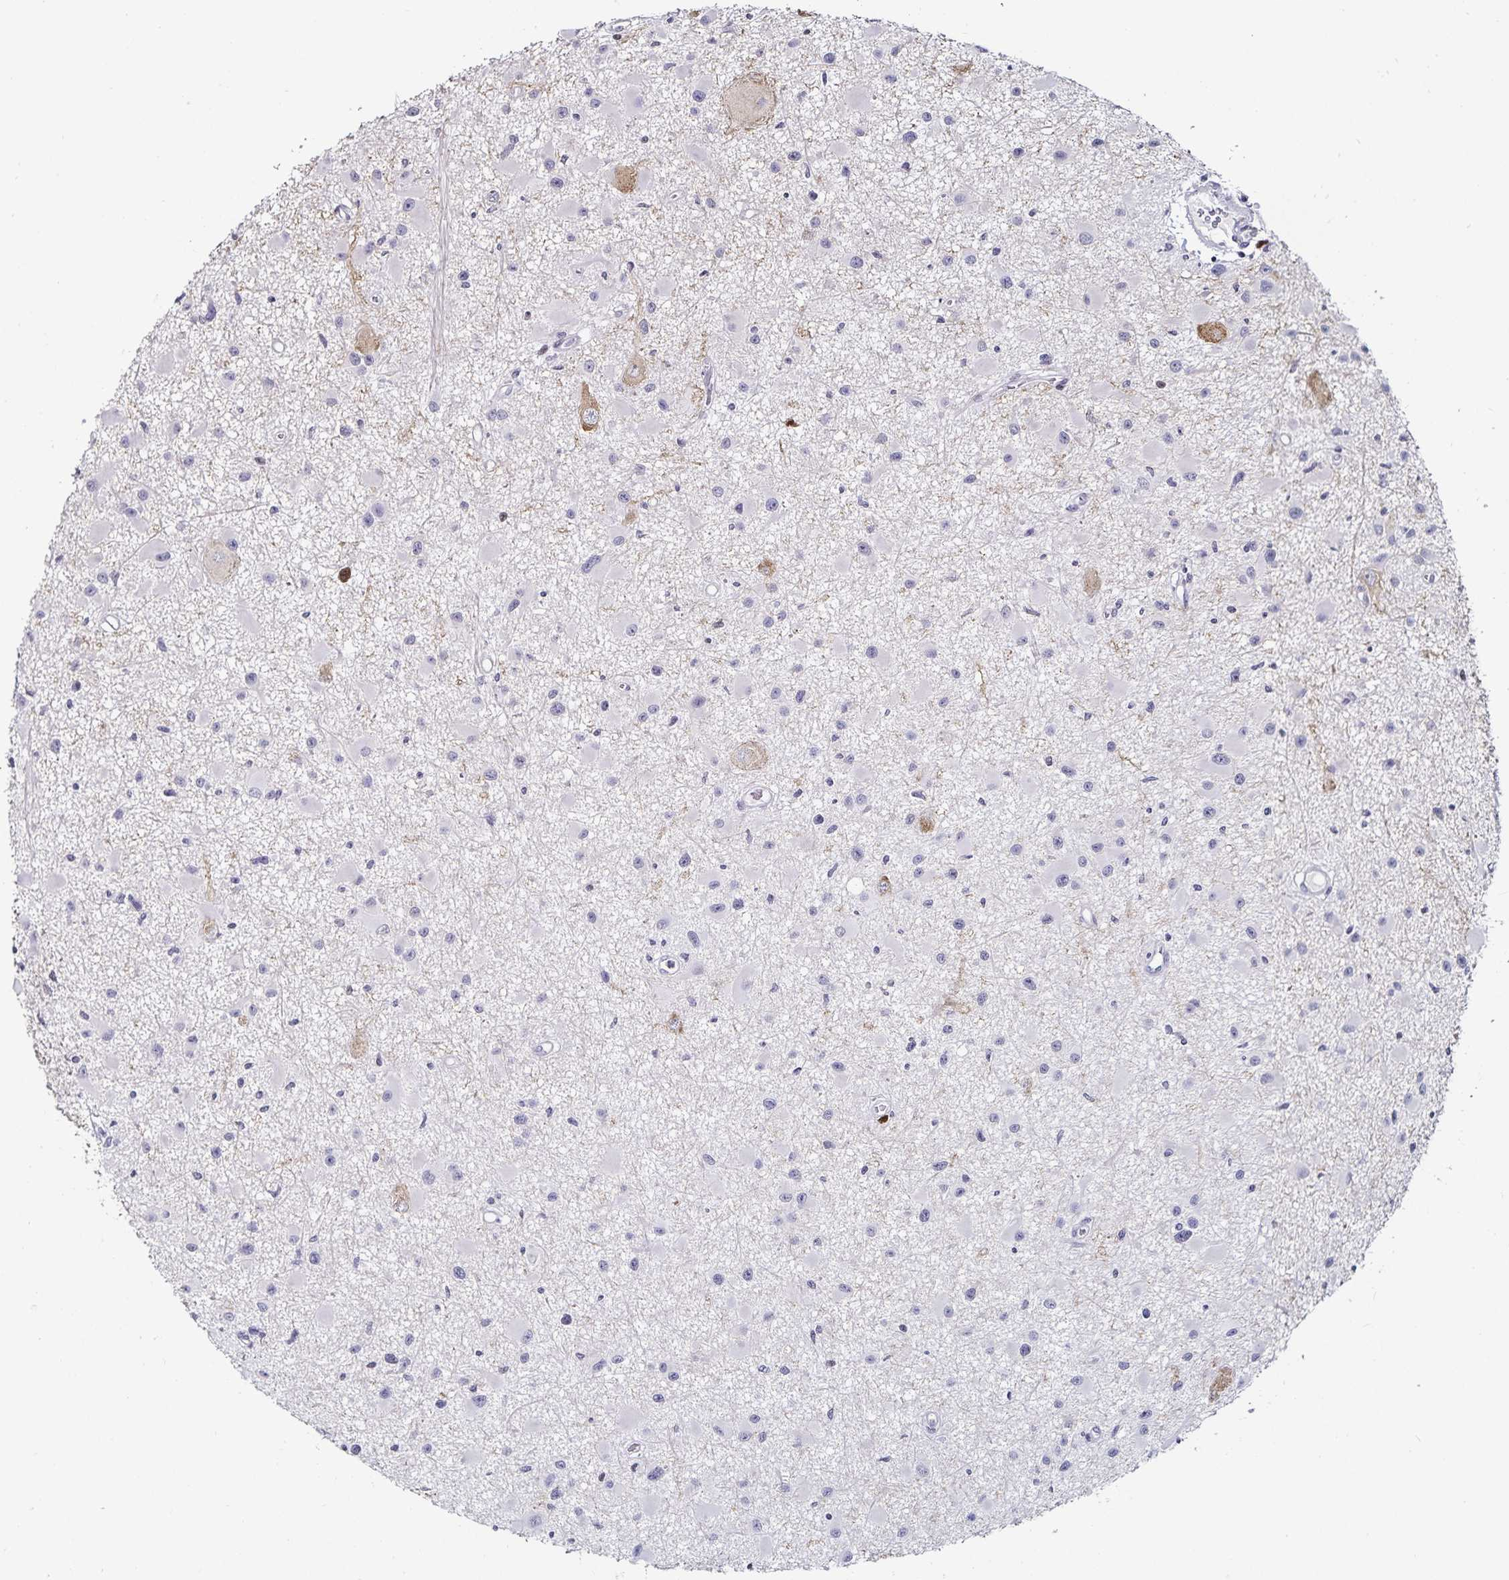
{"staining": {"intensity": "negative", "quantity": "none", "location": "none"}, "tissue": "glioma", "cell_type": "Tumor cells", "image_type": "cancer", "snomed": [{"axis": "morphology", "description": "Glioma, malignant, High grade"}, {"axis": "topography", "description": "Brain"}], "caption": "Tumor cells show no significant protein staining in malignant high-grade glioma.", "gene": "ANLN", "patient": {"sex": "male", "age": 54}}